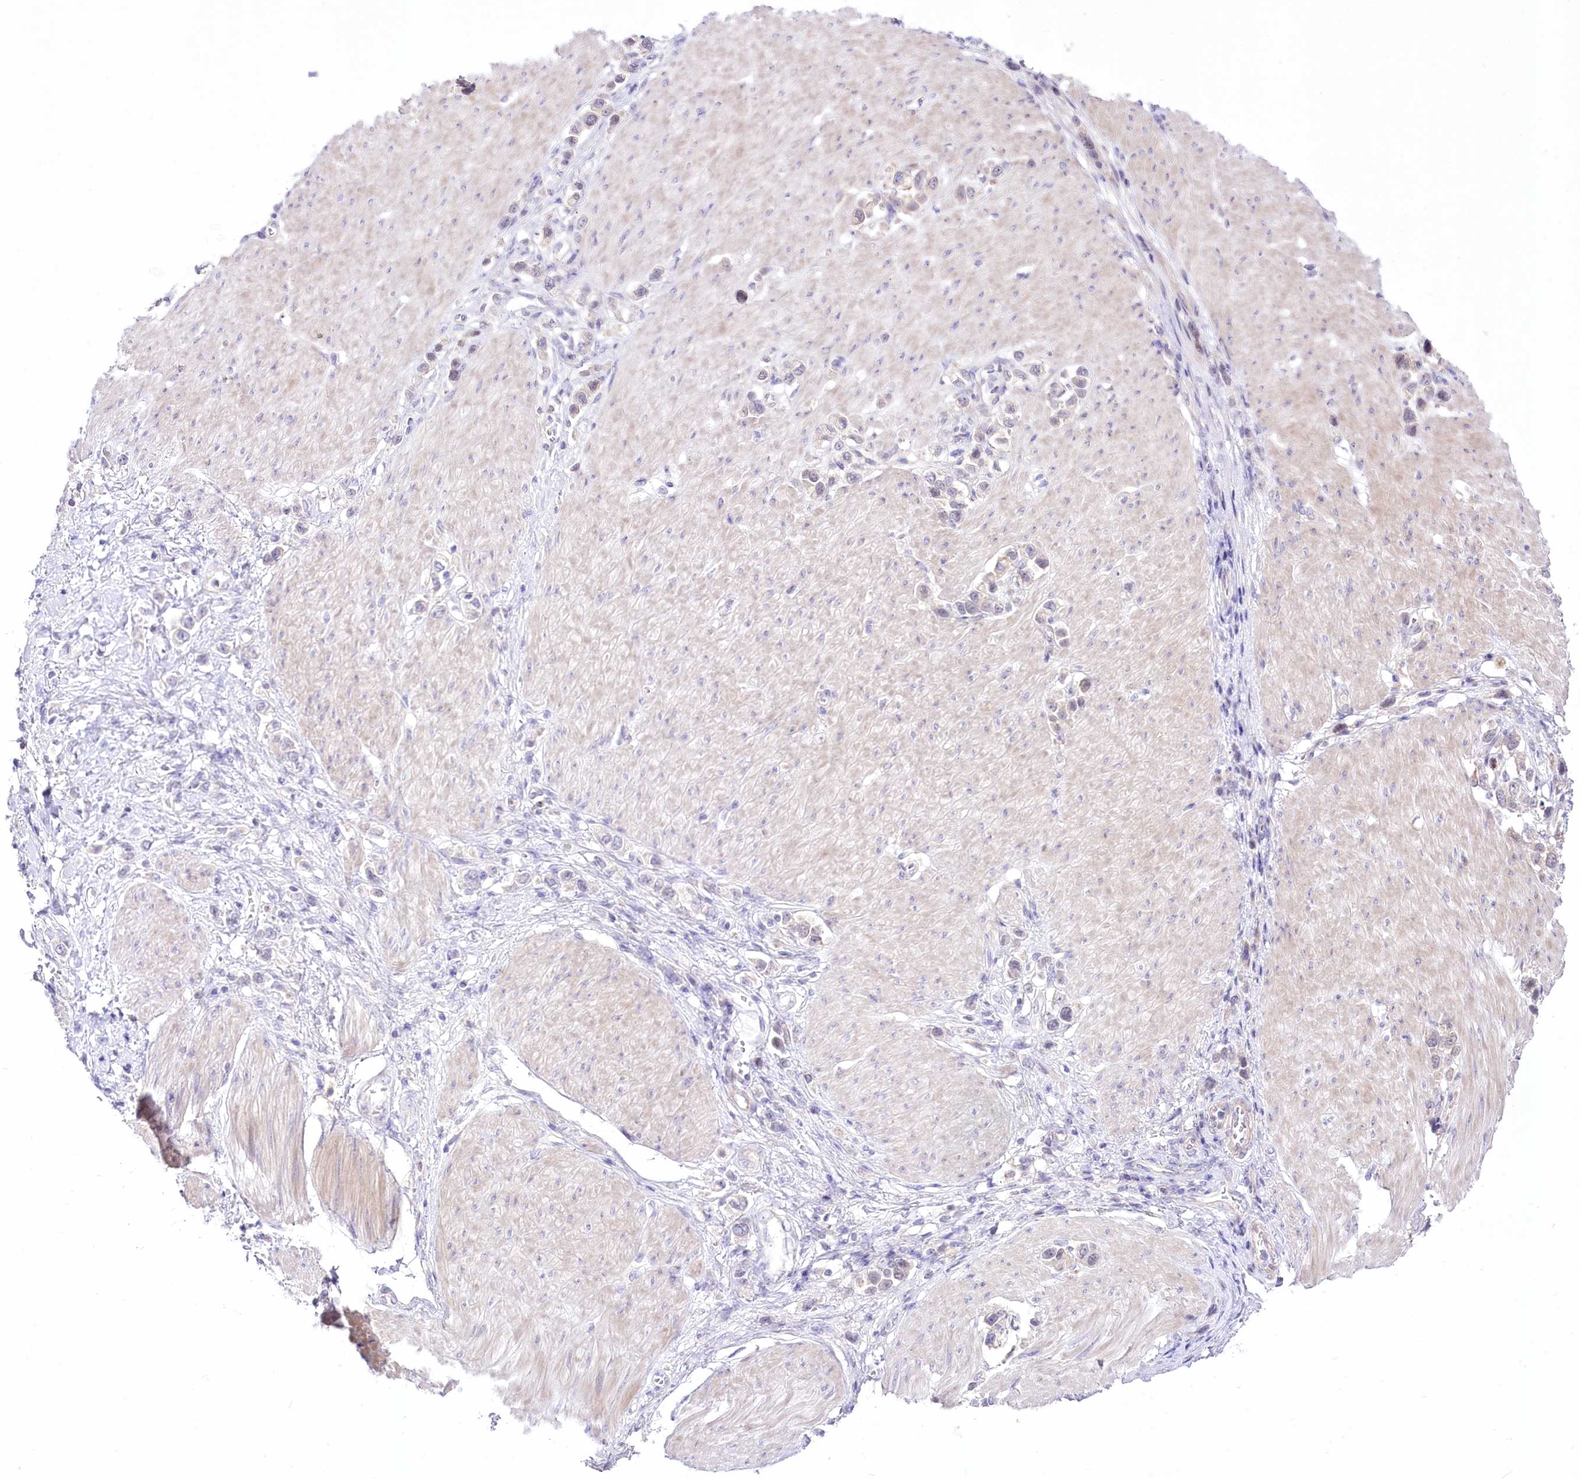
{"staining": {"intensity": "negative", "quantity": "none", "location": "none"}, "tissue": "stomach cancer", "cell_type": "Tumor cells", "image_type": "cancer", "snomed": [{"axis": "morphology", "description": "Normal tissue, NOS"}, {"axis": "morphology", "description": "Adenocarcinoma, NOS"}, {"axis": "topography", "description": "Stomach, upper"}, {"axis": "topography", "description": "Stomach"}], "caption": "Immunohistochemistry of human stomach cancer displays no staining in tumor cells.", "gene": "HELT", "patient": {"sex": "female", "age": 65}}